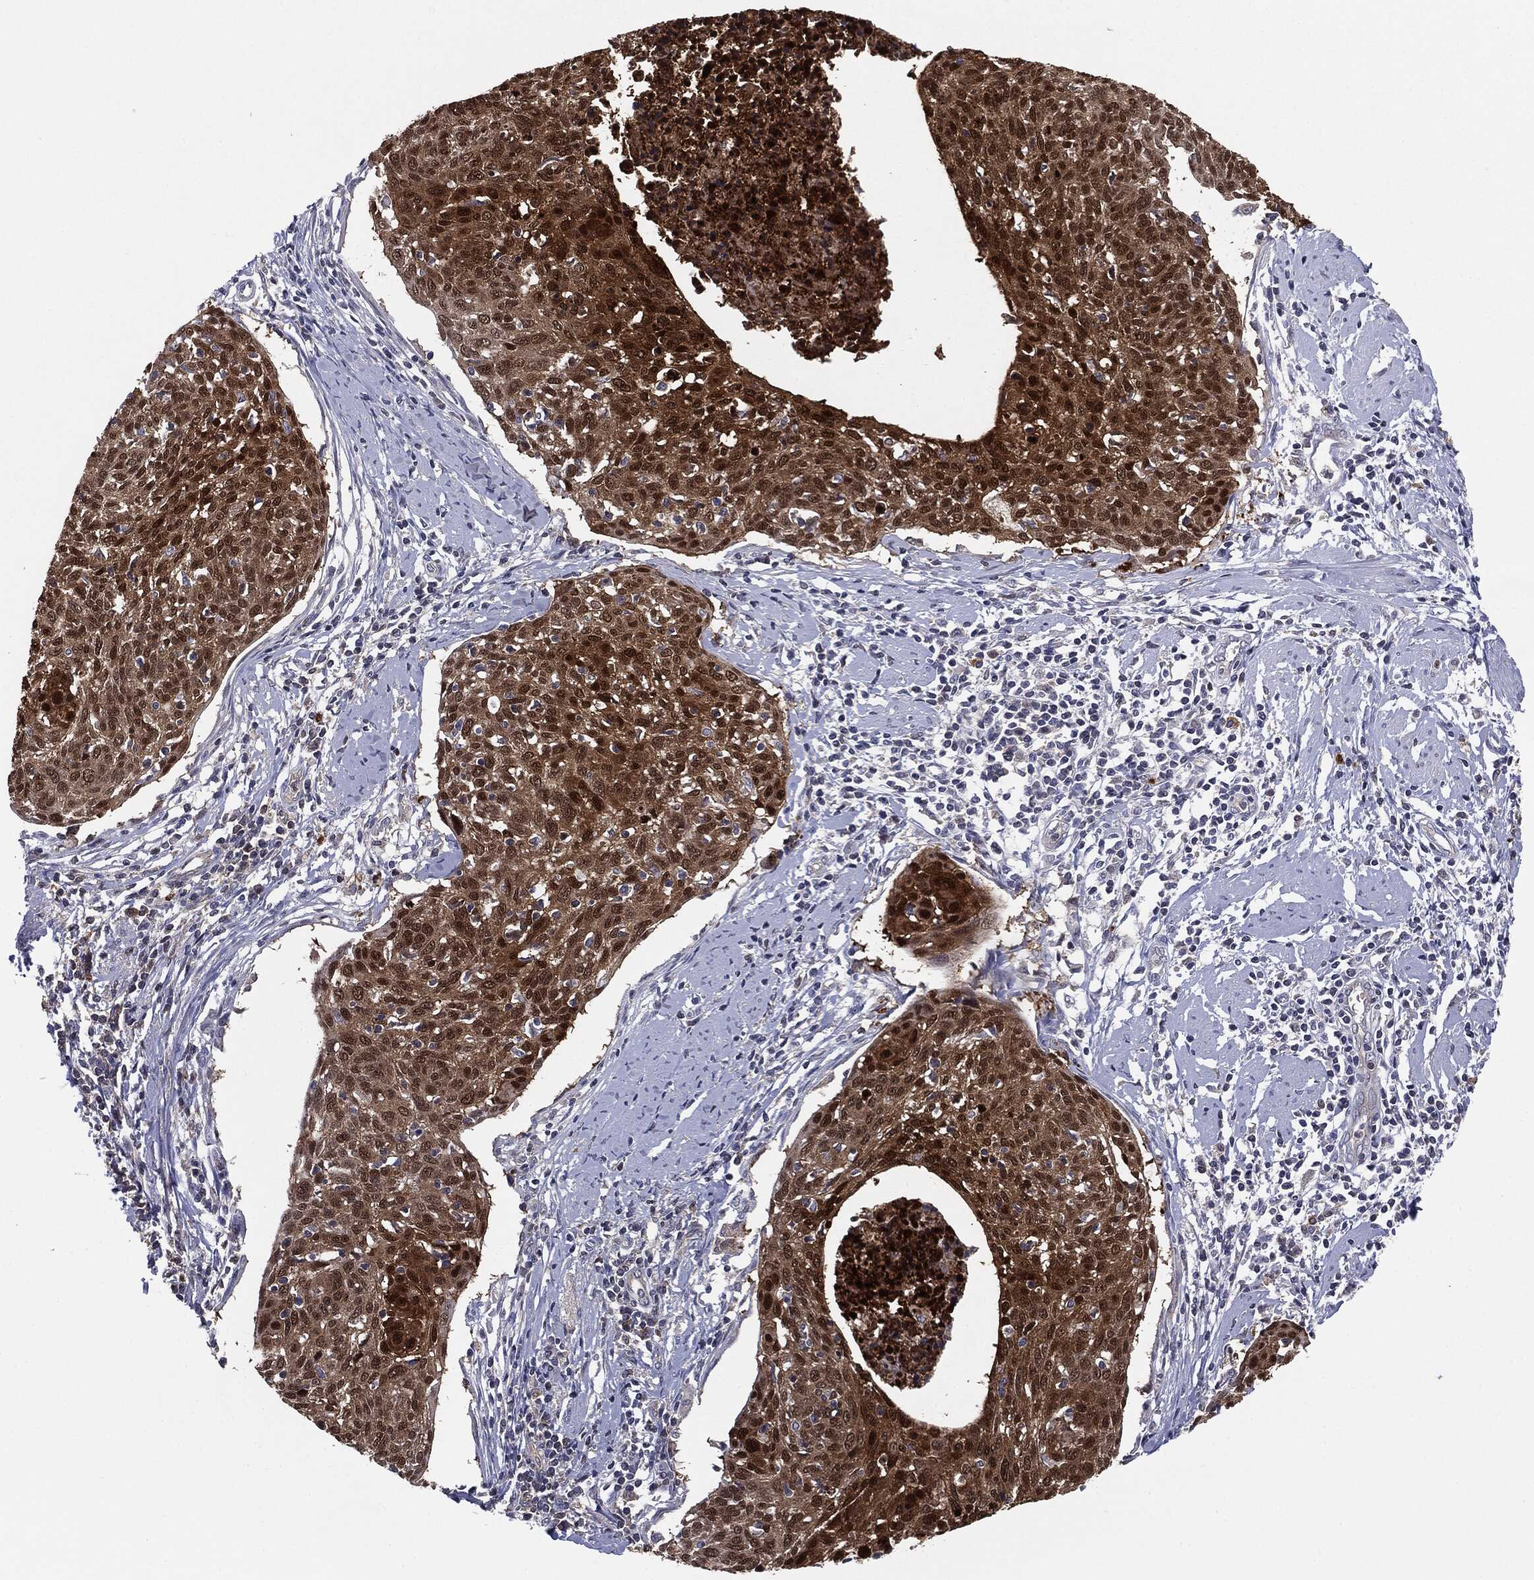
{"staining": {"intensity": "strong", "quantity": ">75%", "location": "cytoplasmic/membranous,nuclear"}, "tissue": "cervical cancer", "cell_type": "Tumor cells", "image_type": "cancer", "snomed": [{"axis": "morphology", "description": "Squamous cell carcinoma, NOS"}, {"axis": "topography", "description": "Cervix"}], "caption": "Immunohistochemistry (IHC) histopathology image of cervical cancer (squamous cell carcinoma) stained for a protein (brown), which demonstrates high levels of strong cytoplasmic/membranous and nuclear expression in about >75% of tumor cells.", "gene": "SERPINB4", "patient": {"sex": "female", "age": 49}}